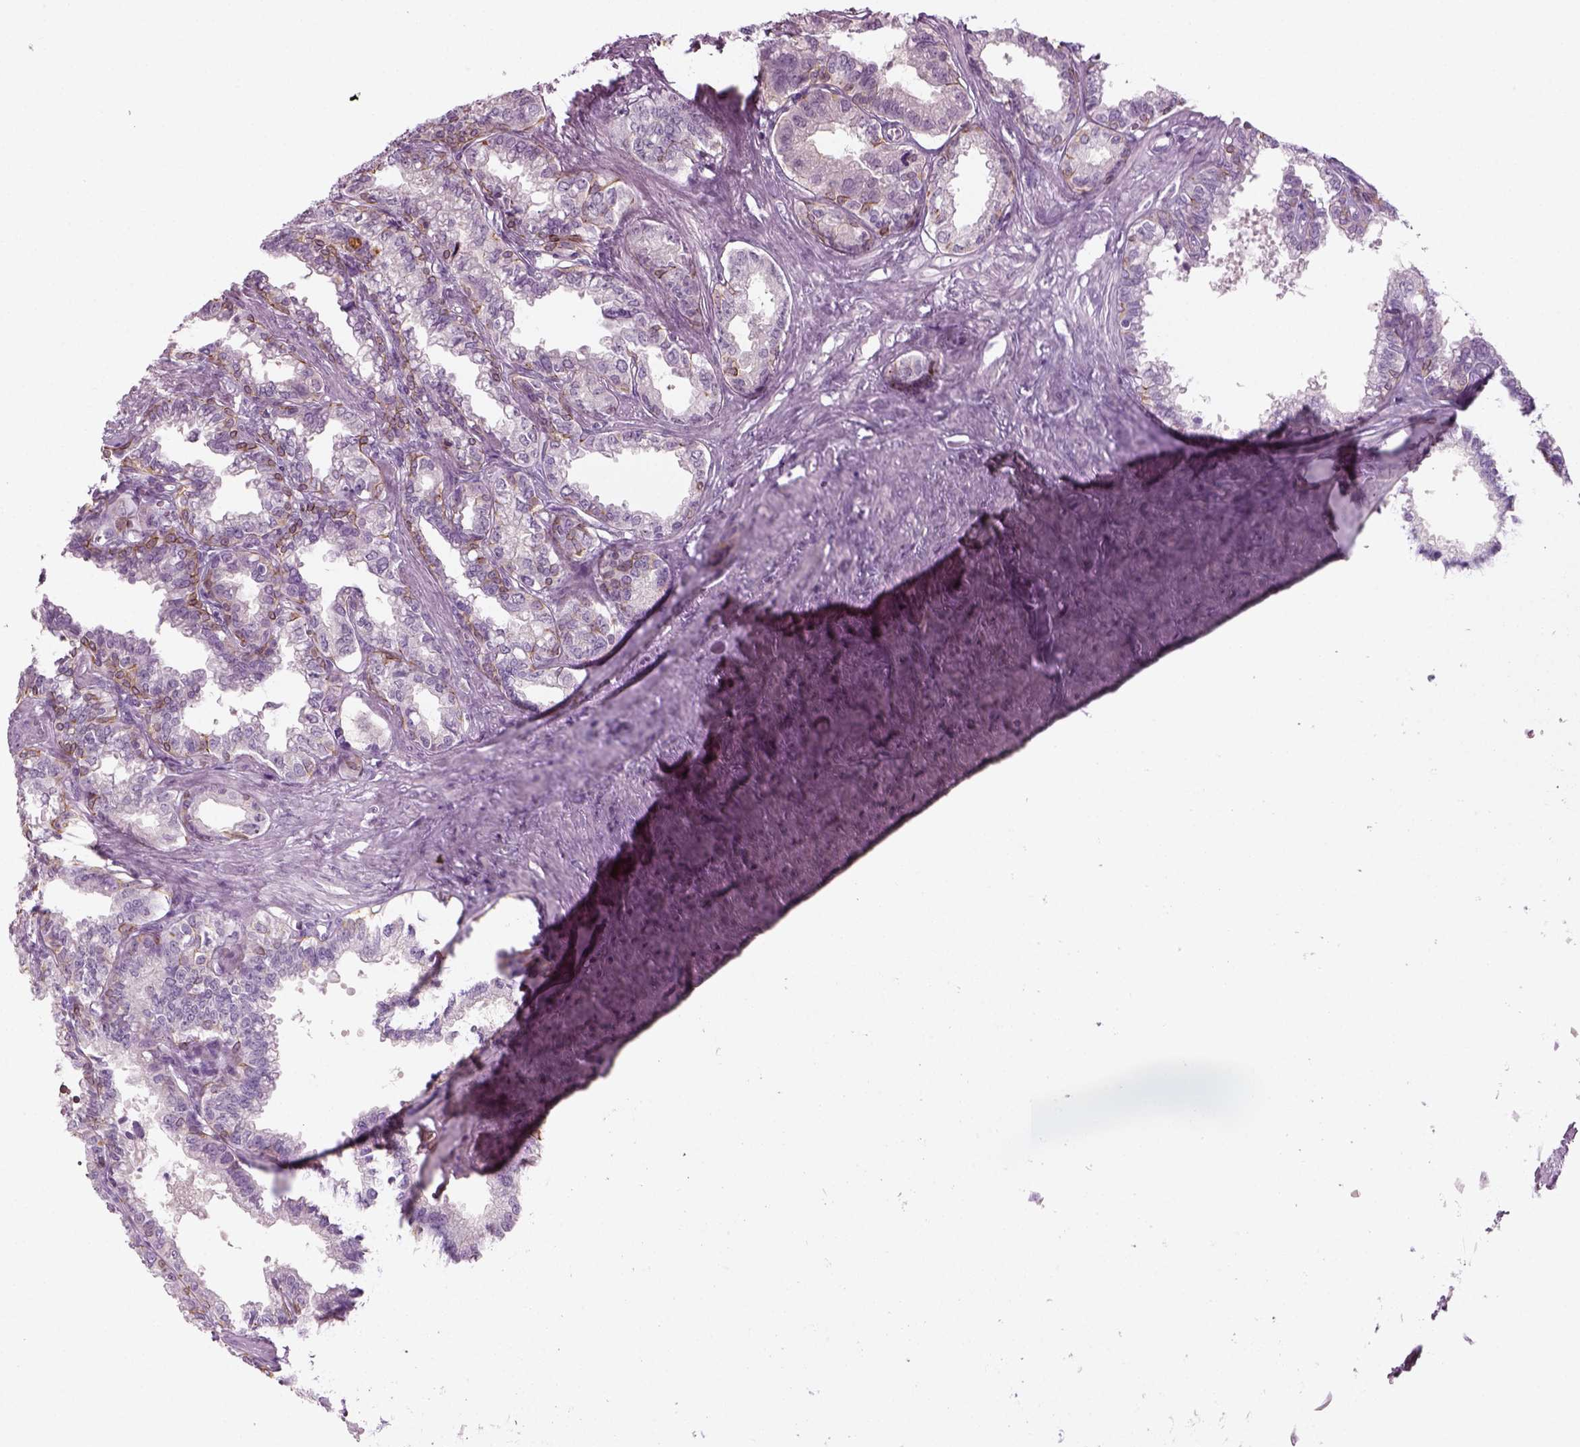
{"staining": {"intensity": "strong", "quantity": "<25%", "location": "cytoplasmic/membranous"}, "tissue": "seminal vesicle", "cell_type": "Glandular cells", "image_type": "normal", "snomed": [{"axis": "morphology", "description": "Normal tissue, NOS"}, {"axis": "morphology", "description": "Urothelial carcinoma, NOS"}, {"axis": "topography", "description": "Urinary bladder"}, {"axis": "topography", "description": "Seminal veicle"}], "caption": "Protein staining reveals strong cytoplasmic/membranous positivity in approximately <25% of glandular cells in unremarkable seminal vesicle. (DAB (3,3'-diaminobenzidine) = brown stain, brightfield microscopy at high magnification).", "gene": "KRT75", "patient": {"sex": "male", "age": 76}}